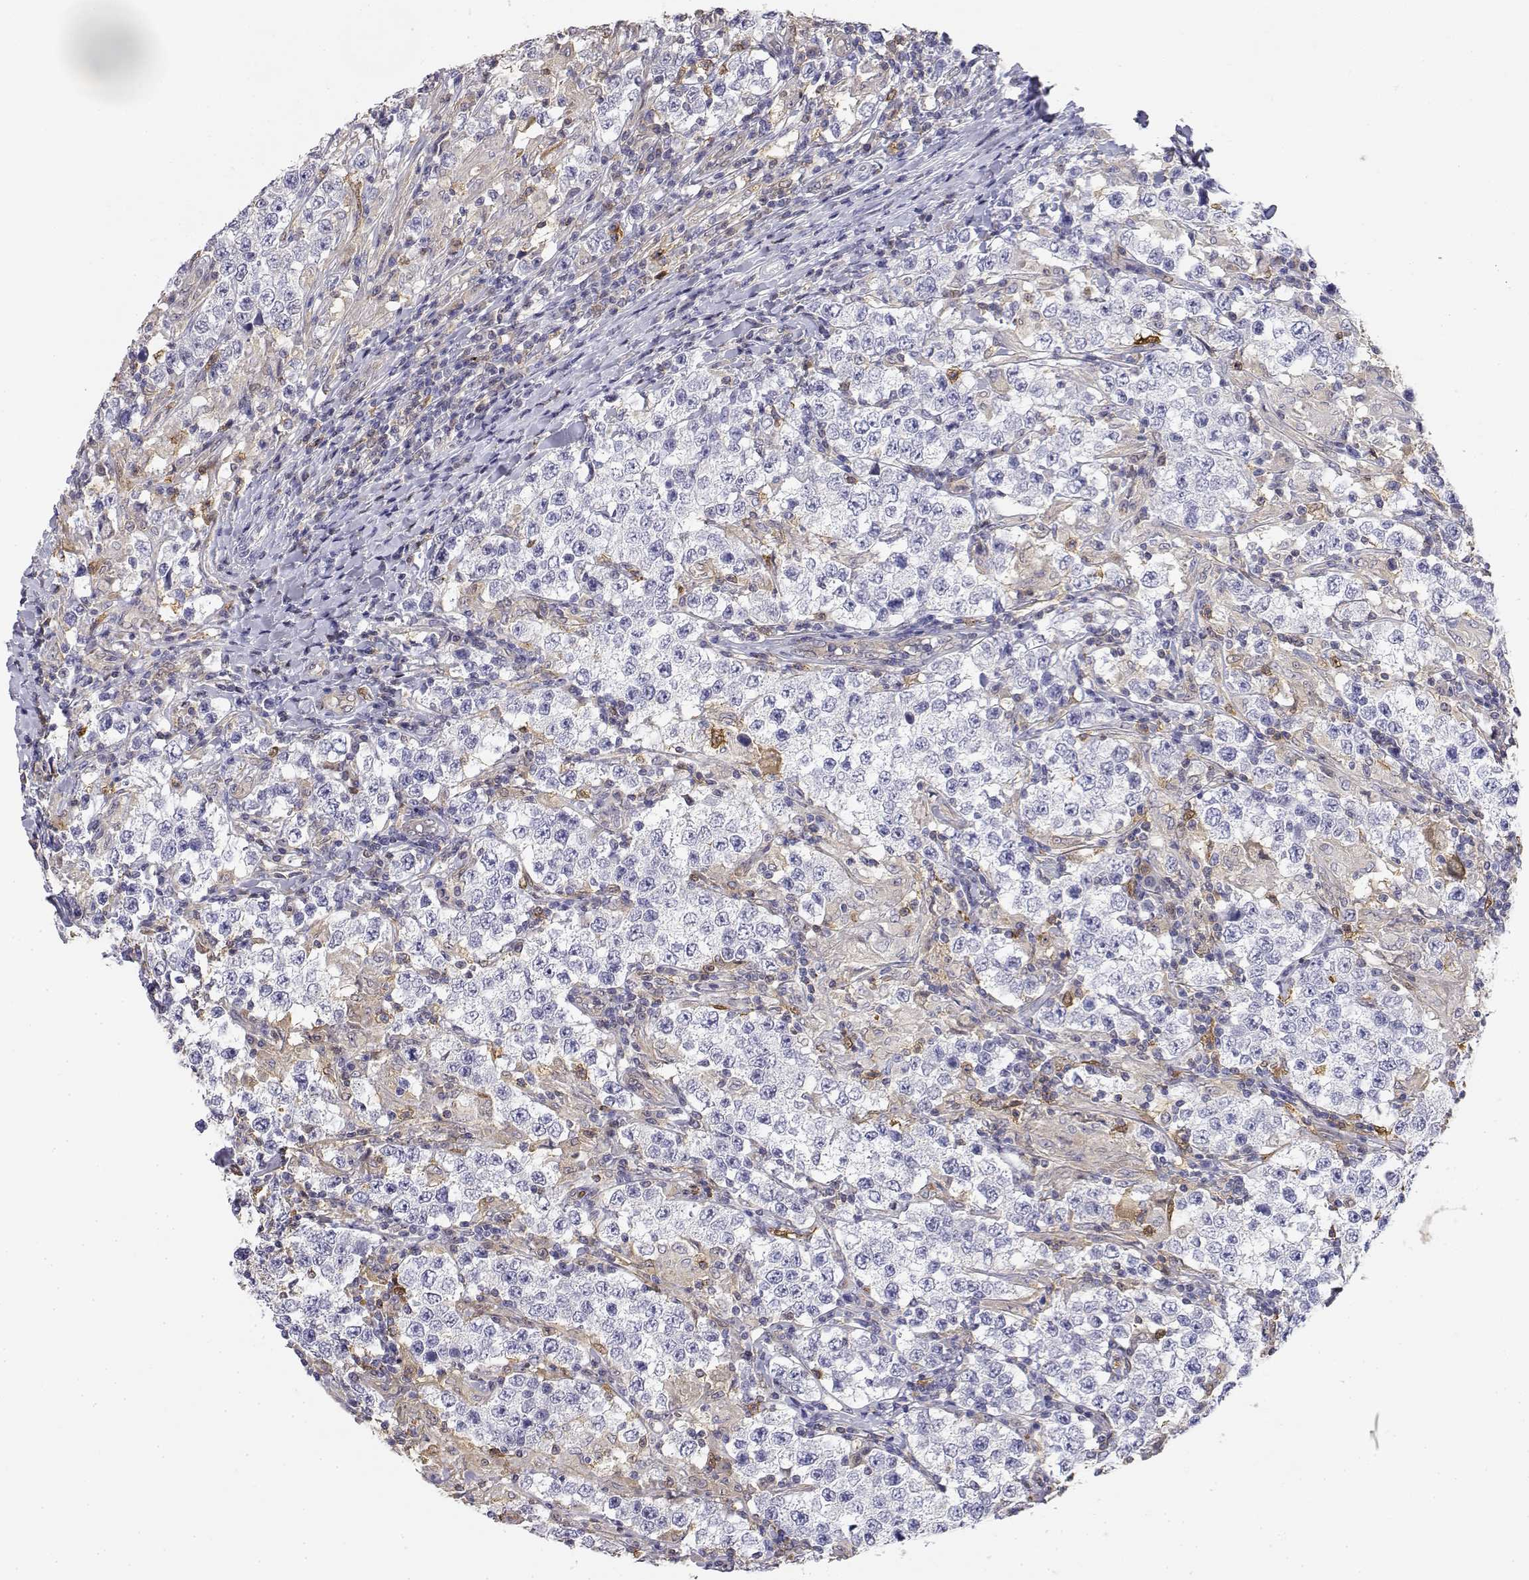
{"staining": {"intensity": "negative", "quantity": "none", "location": "none"}, "tissue": "testis cancer", "cell_type": "Tumor cells", "image_type": "cancer", "snomed": [{"axis": "morphology", "description": "Seminoma, NOS"}, {"axis": "morphology", "description": "Carcinoma, Embryonal, NOS"}, {"axis": "topography", "description": "Testis"}], "caption": "Immunohistochemistry (IHC) histopathology image of human seminoma (testis) stained for a protein (brown), which exhibits no positivity in tumor cells.", "gene": "ADA", "patient": {"sex": "male", "age": 41}}